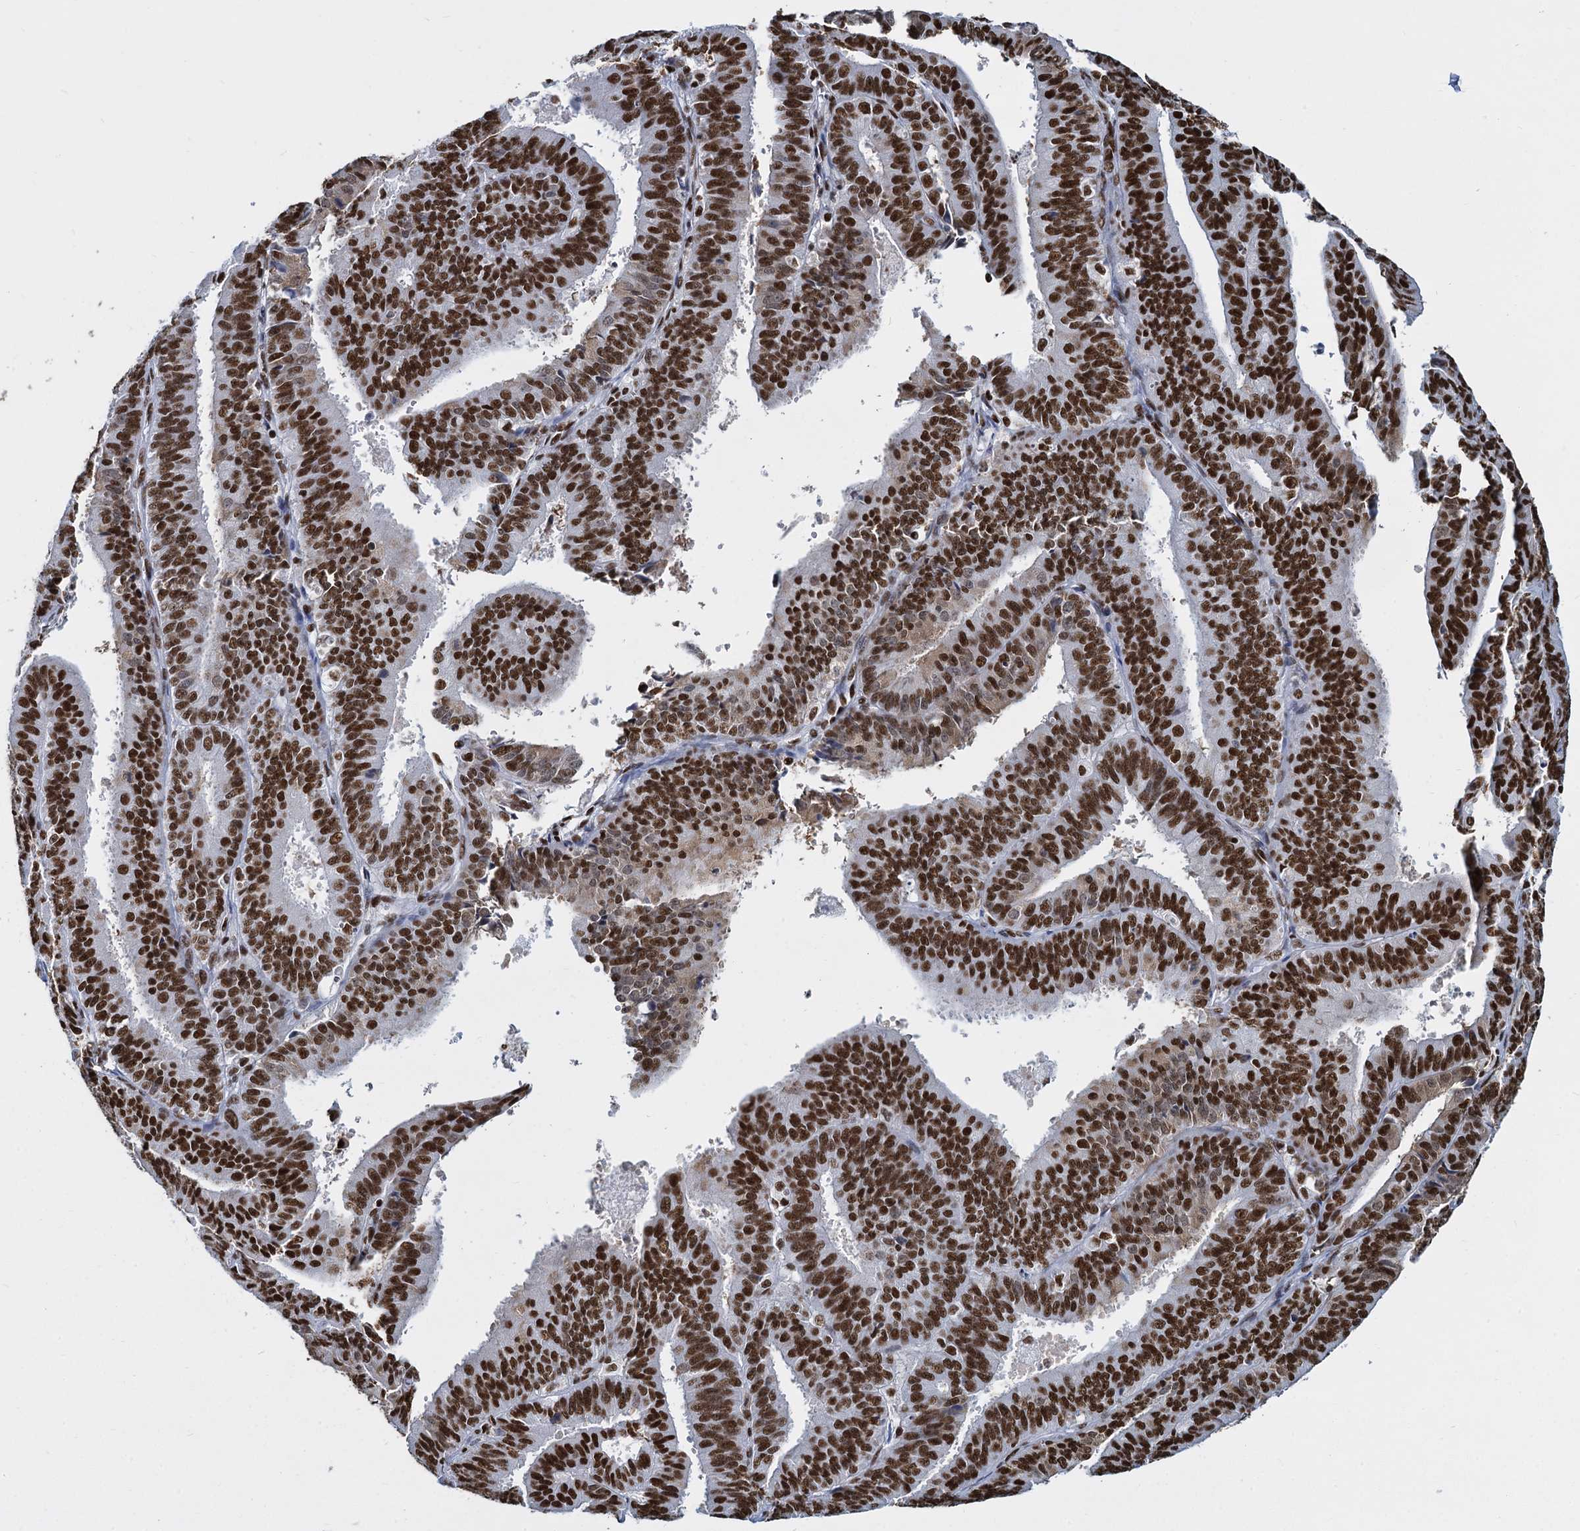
{"staining": {"intensity": "strong", "quantity": ">75%", "location": "nuclear"}, "tissue": "endometrial cancer", "cell_type": "Tumor cells", "image_type": "cancer", "snomed": [{"axis": "morphology", "description": "Adenocarcinoma, NOS"}, {"axis": "topography", "description": "Endometrium"}], "caption": "IHC staining of endometrial cancer, which shows high levels of strong nuclear staining in approximately >75% of tumor cells indicating strong nuclear protein expression. The staining was performed using DAB (3,3'-diaminobenzidine) (brown) for protein detection and nuclei were counterstained in hematoxylin (blue).", "gene": "DCPS", "patient": {"sex": "female", "age": 73}}